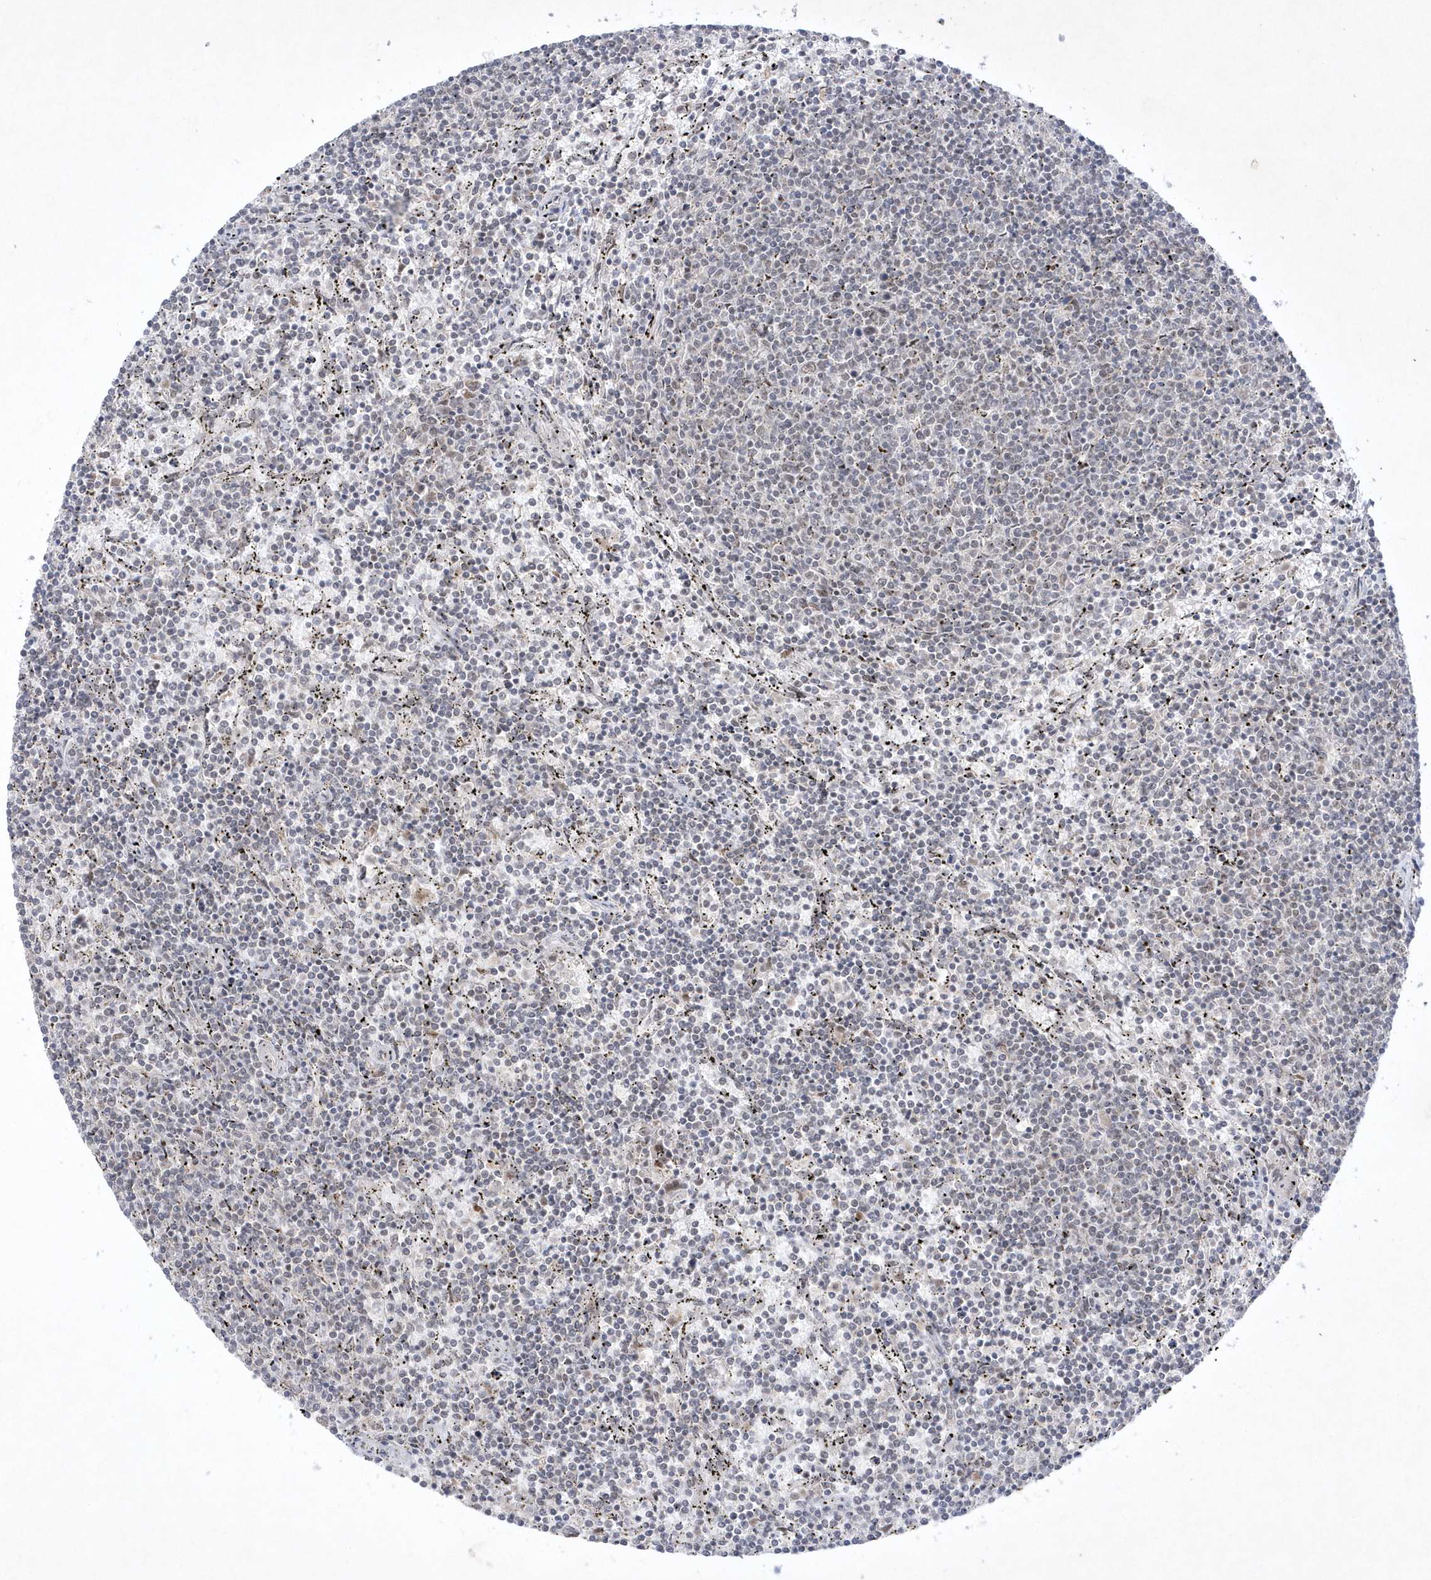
{"staining": {"intensity": "negative", "quantity": "none", "location": "none"}, "tissue": "lymphoma", "cell_type": "Tumor cells", "image_type": "cancer", "snomed": [{"axis": "morphology", "description": "Malignant lymphoma, non-Hodgkin's type, Low grade"}, {"axis": "topography", "description": "Spleen"}], "caption": "Micrograph shows no significant protein positivity in tumor cells of low-grade malignant lymphoma, non-Hodgkin's type.", "gene": "CPSF3", "patient": {"sex": "female", "age": 50}}